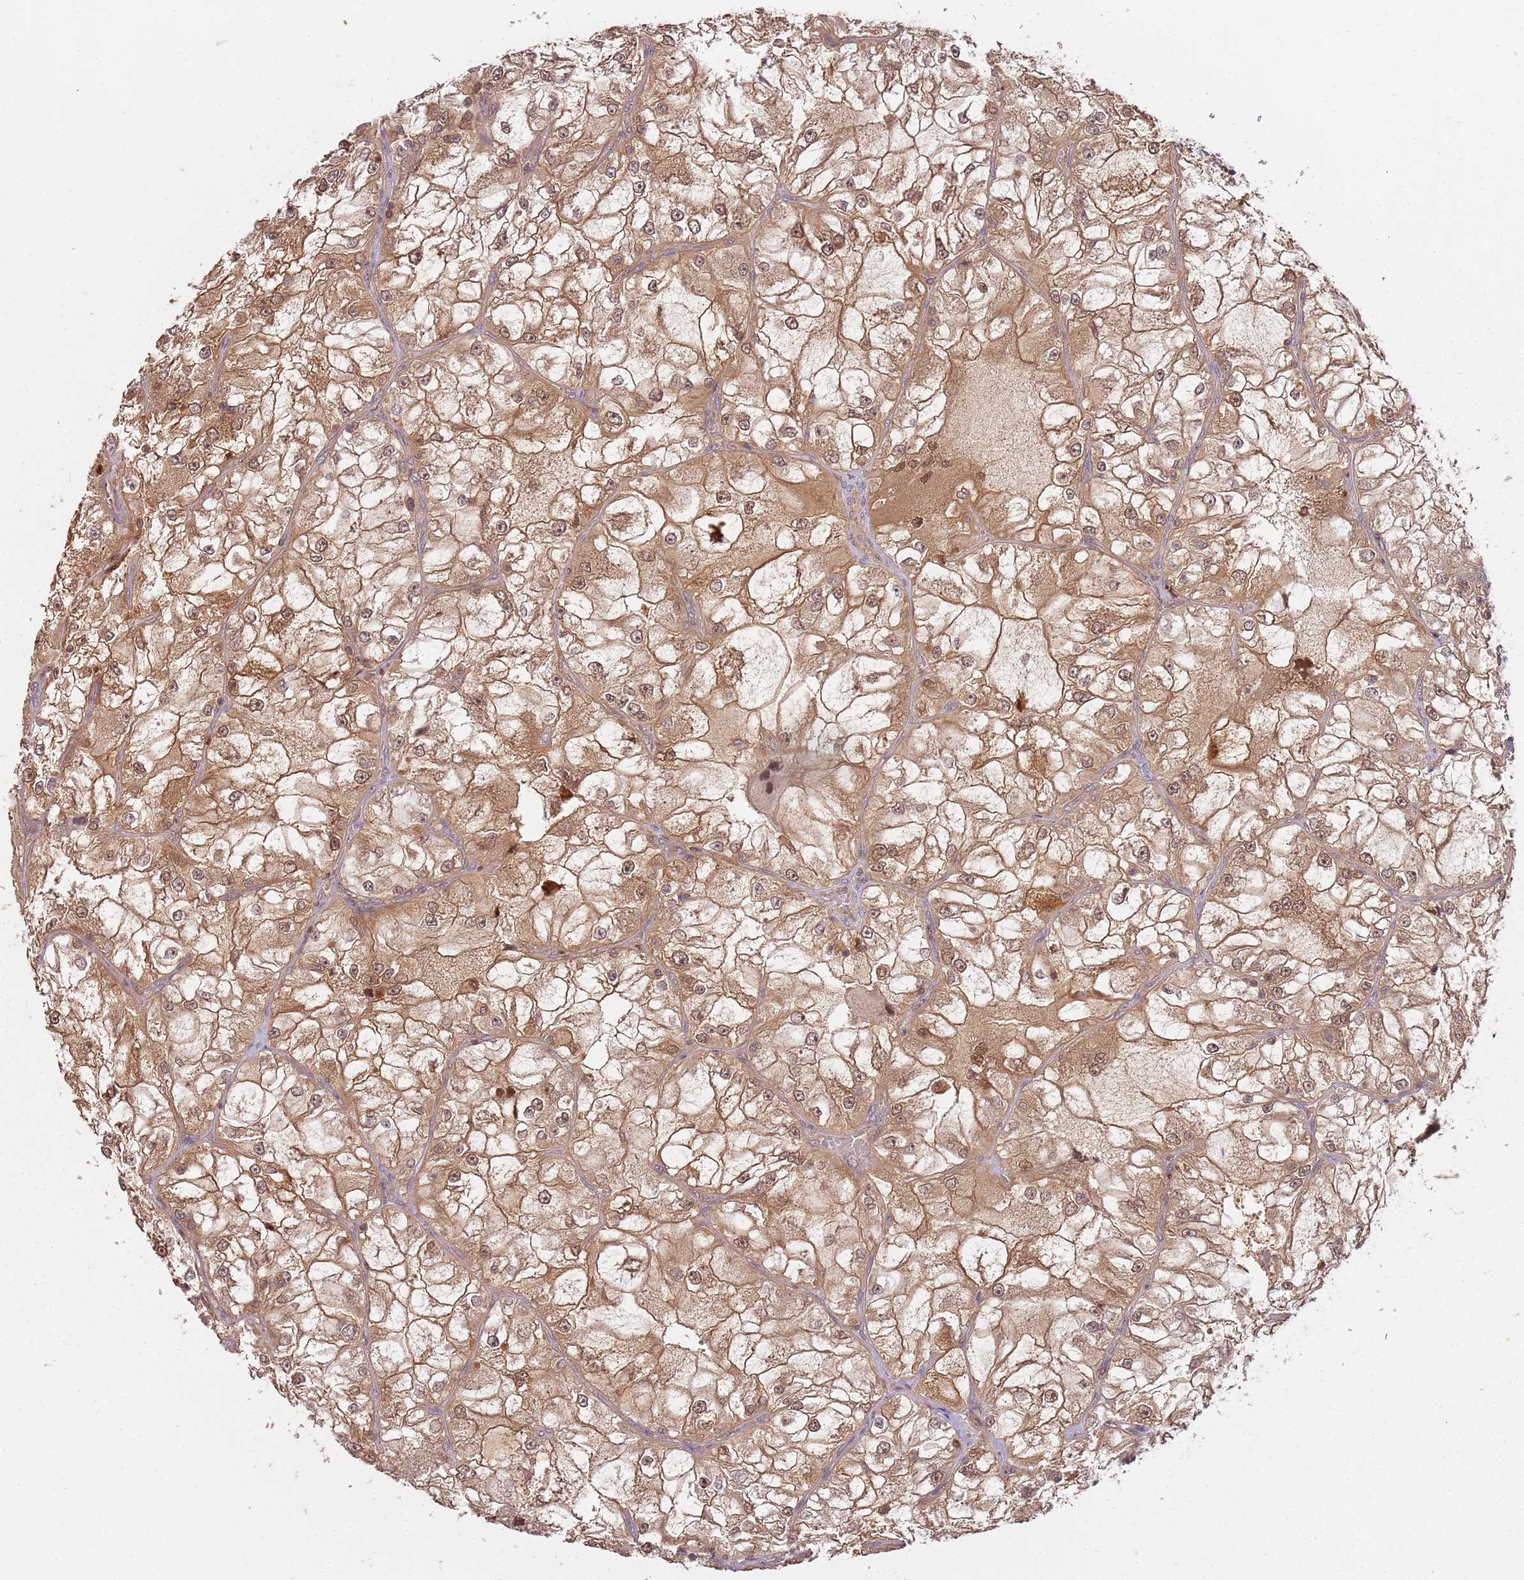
{"staining": {"intensity": "moderate", "quantity": ">75%", "location": "cytoplasmic/membranous,nuclear"}, "tissue": "renal cancer", "cell_type": "Tumor cells", "image_type": "cancer", "snomed": [{"axis": "morphology", "description": "Adenocarcinoma, NOS"}, {"axis": "topography", "description": "Kidney"}], "caption": "DAB (3,3'-diaminobenzidine) immunohistochemical staining of renal adenocarcinoma reveals moderate cytoplasmic/membranous and nuclear protein positivity in approximately >75% of tumor cells.", "gene": "GSTO2", "patient": {"sex": "female", "age": 72}}